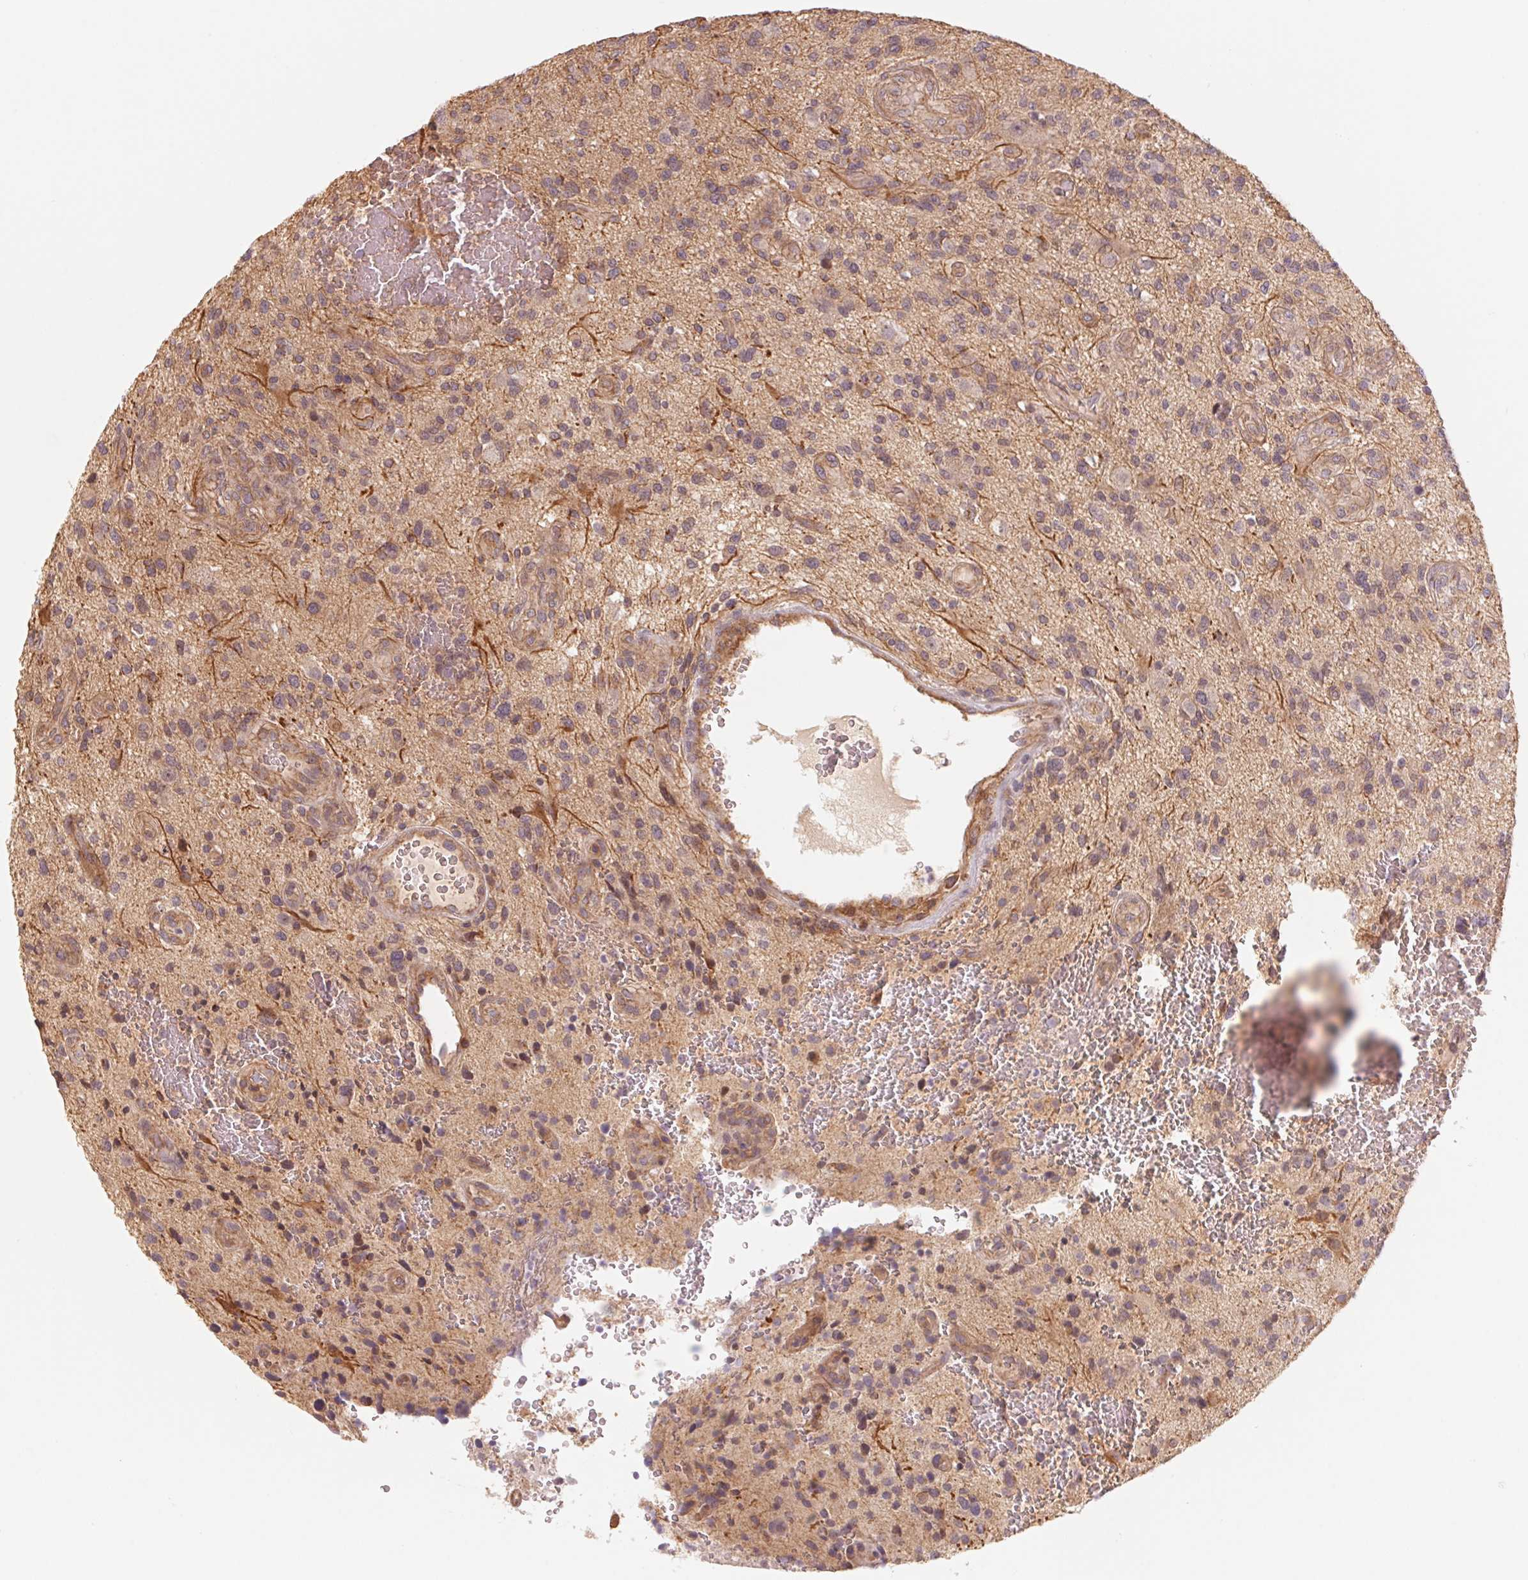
{"staining": {"intensity": "weak", "quantity": "<25%", "location": "cytoplasmic/membranous"}, "tissue": "glioma", "cell_type": "Tumor cells", "image_type": "cancer", "snomed": [{"axis": "morphology", "description": "Glioma, malignant, High grade"}, {"axis": "topography", "description": "Brain"}], "caption": "Photomicrograph shows no significant protein positivity in tumor cells of glioma. (DAB (3,3'-diaminobenzidine) IHC visualized using brightfield microscopy, high magnification).", "gene": "CCDC112", "patient": {"sex": "male", "age": 47}}